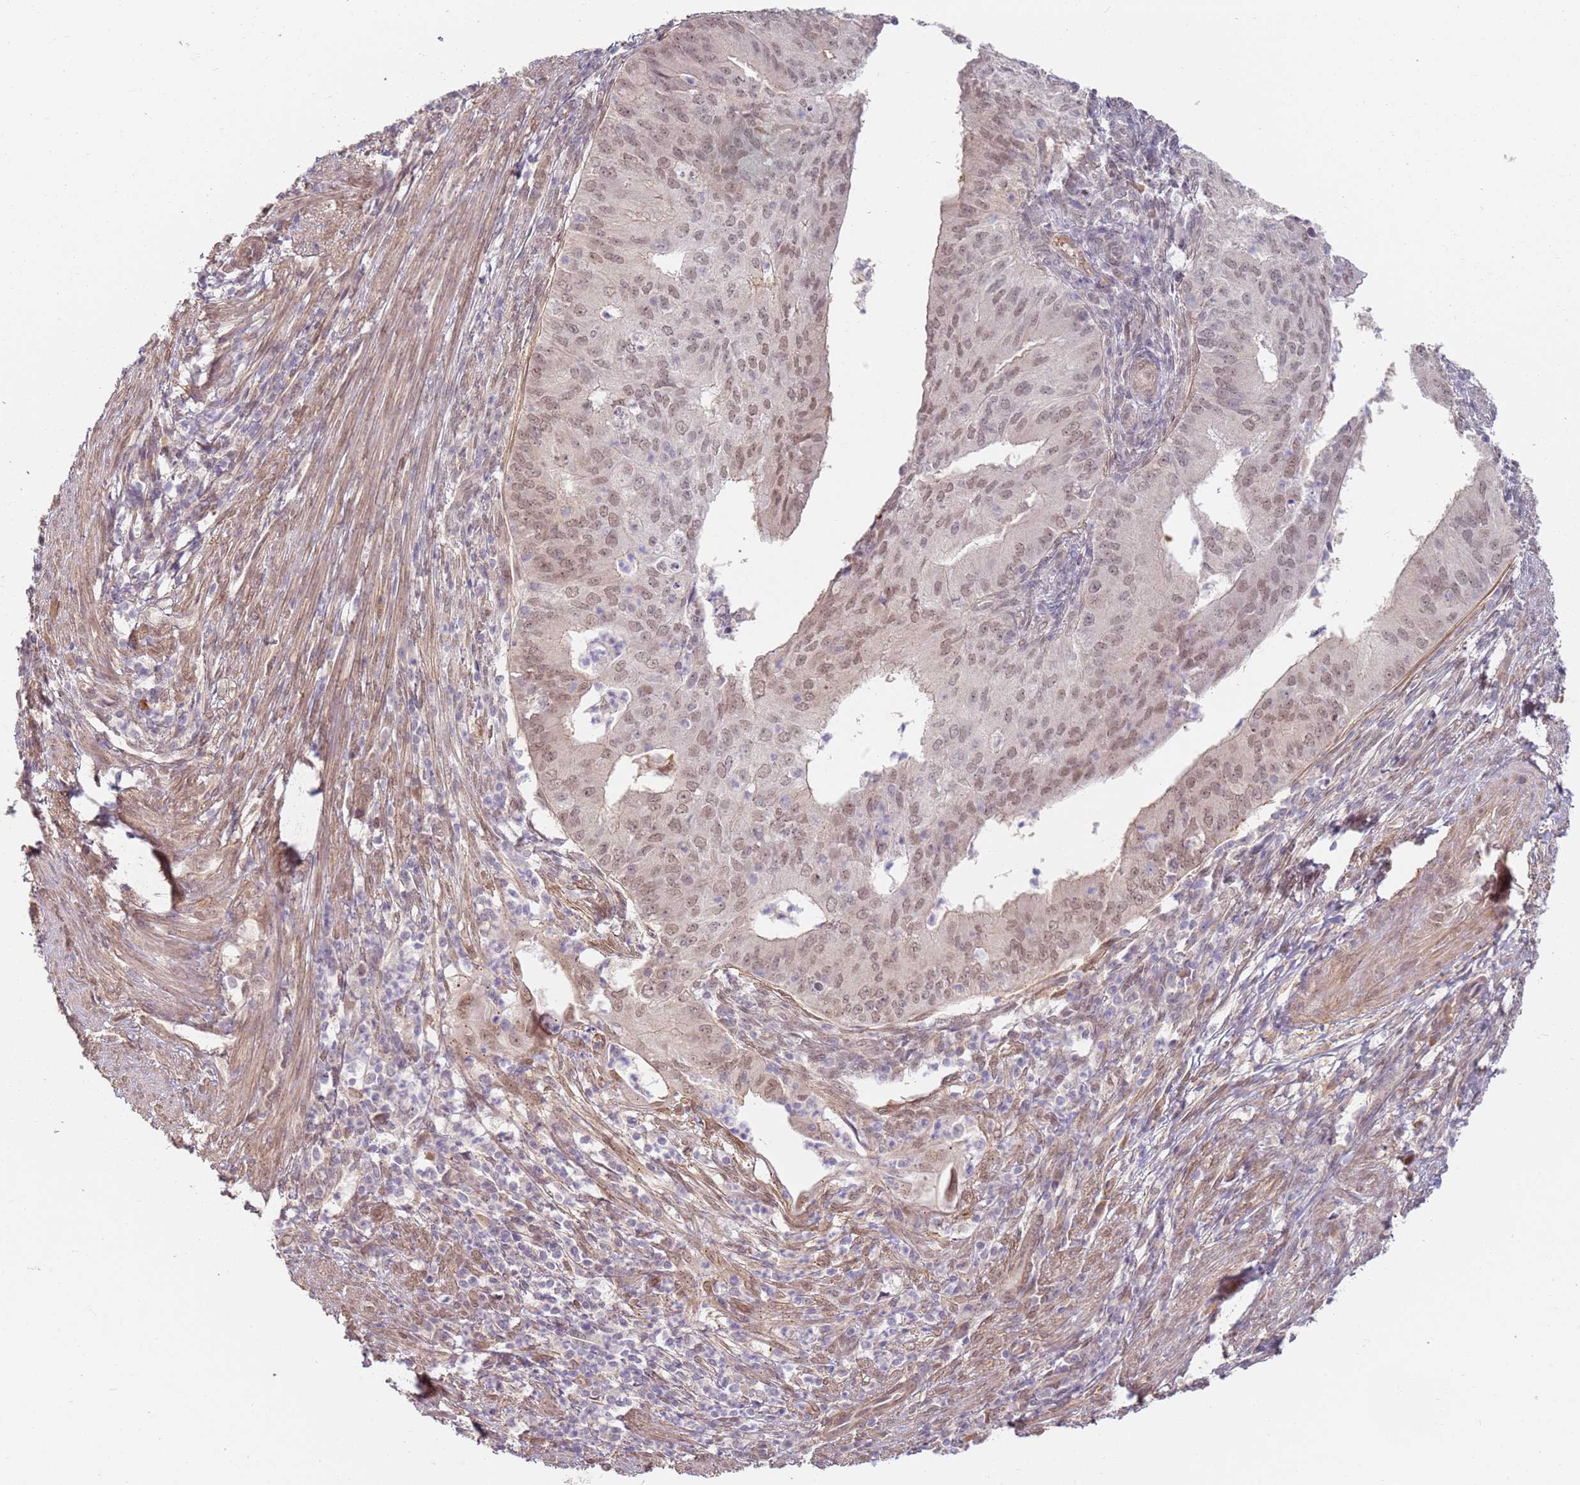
{"staining": {"intensity": "moderate", "quantity": ">75%", "location": "nuclear"}, "tissue": "endometrial cancer", "cell_type": "Tumor cells", "image_type": "cancer", "snomed": [{"axis": "morphology", "description": "Adenocarcinoma, NOS"}, {"axis": "topography", "description": "Endometrium"}], "caption": "Human endometrial cancer stained for a protein (brown) demonstrates moderate nuclear positive positivity in about >75% of tumor cells.", "gene": "WDR93", "patient": {"sex": "female", "age": 50}}